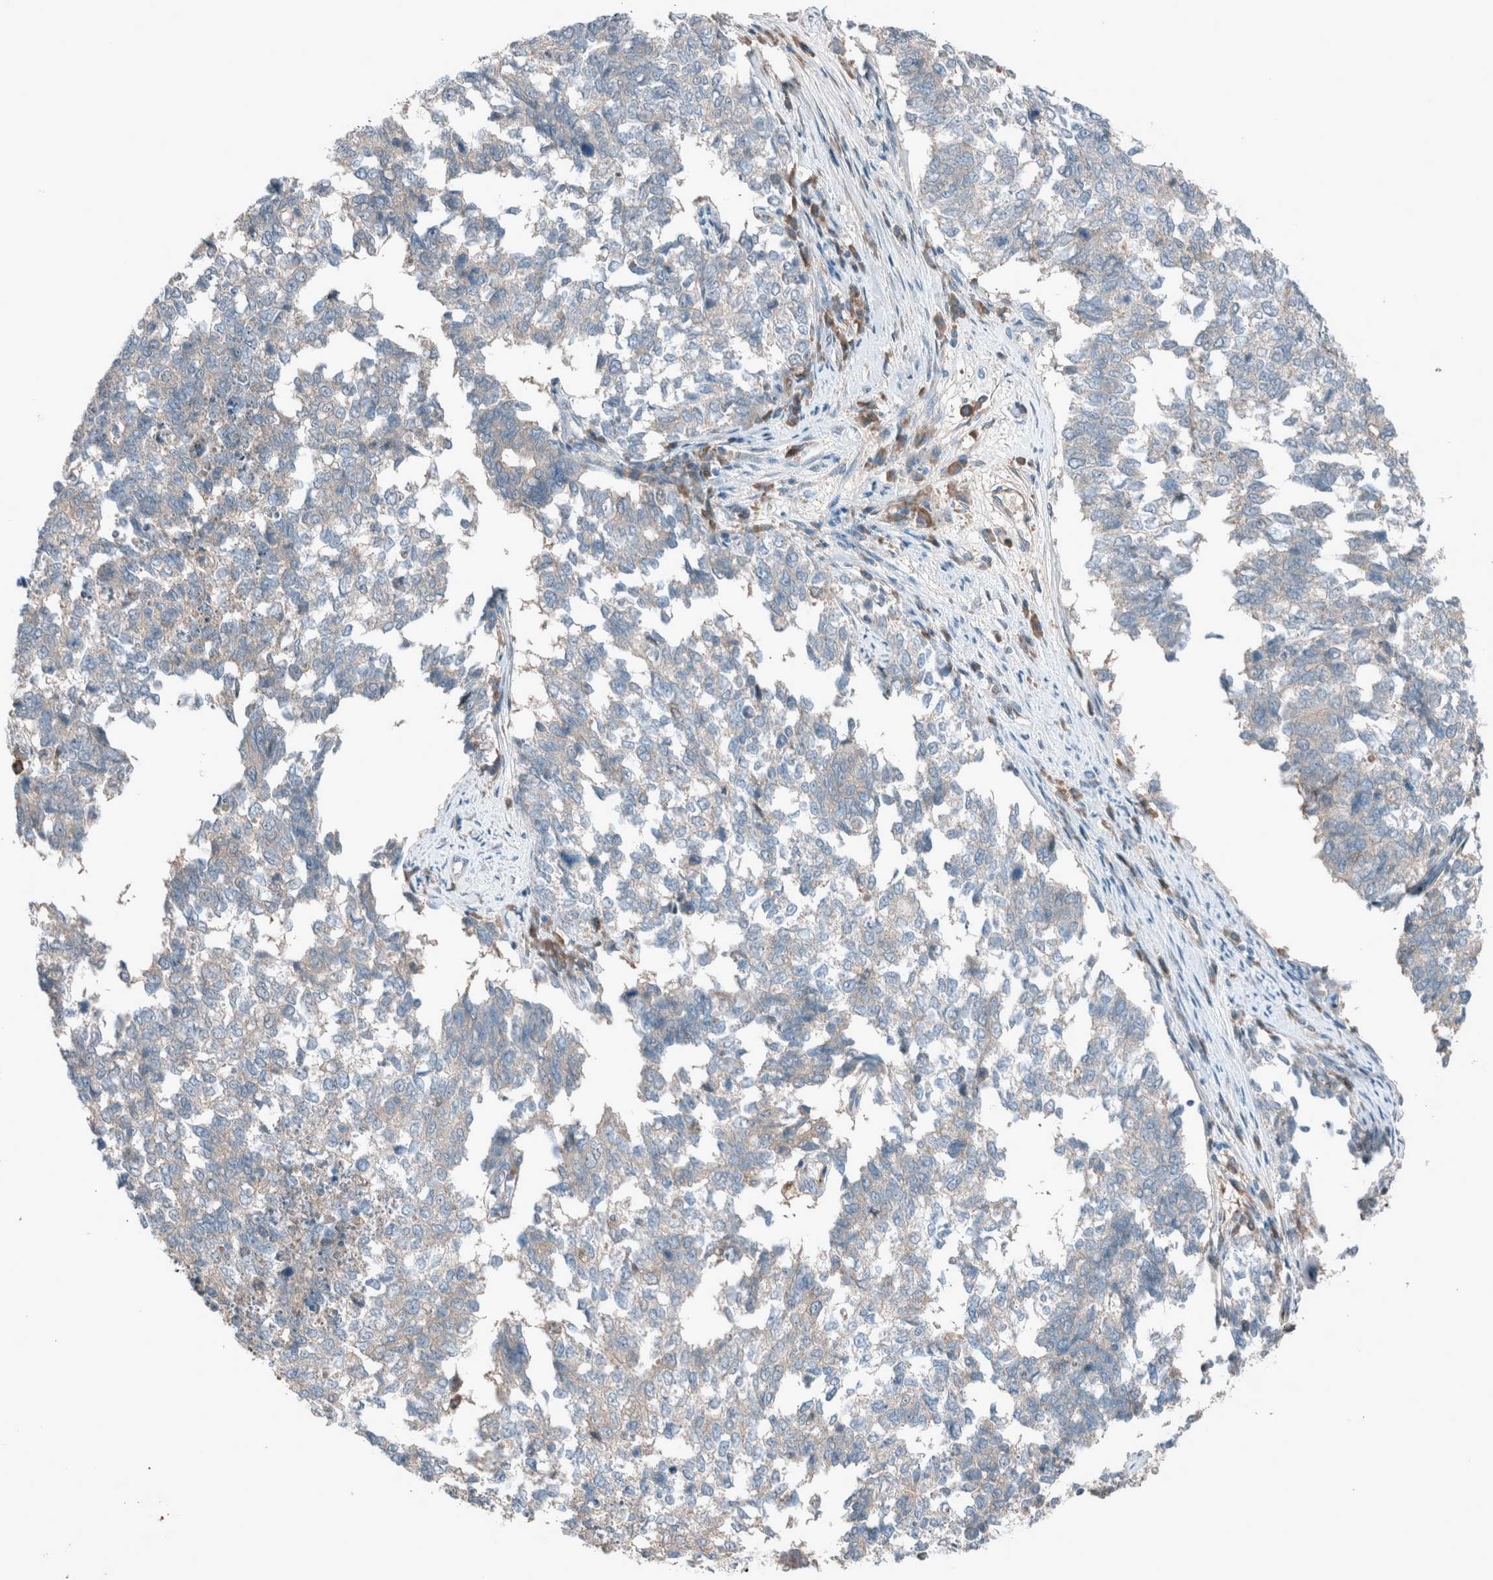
{"staining": {"intensity": "negative", "quantity": "none", "location": "none"}, "tissue": "cervical cancer", "cell_type": "Tumor cells", "image_type": "cancer", "snomed": [{"axis": "morphology", "description": "Squamous cell carcinoma, NOS"}, {"axis": "topography", "description": "Cervix"}], "caption": "Protein analysis of cervical cancer (squamous cell carcinoma) displays no significant staining in tumor cells. (Immunohistochemistry (ihc), brightfield microscopy, high magnification).", "gene": "RALGDS", "patient": {"sex": "female", "age": 63}}